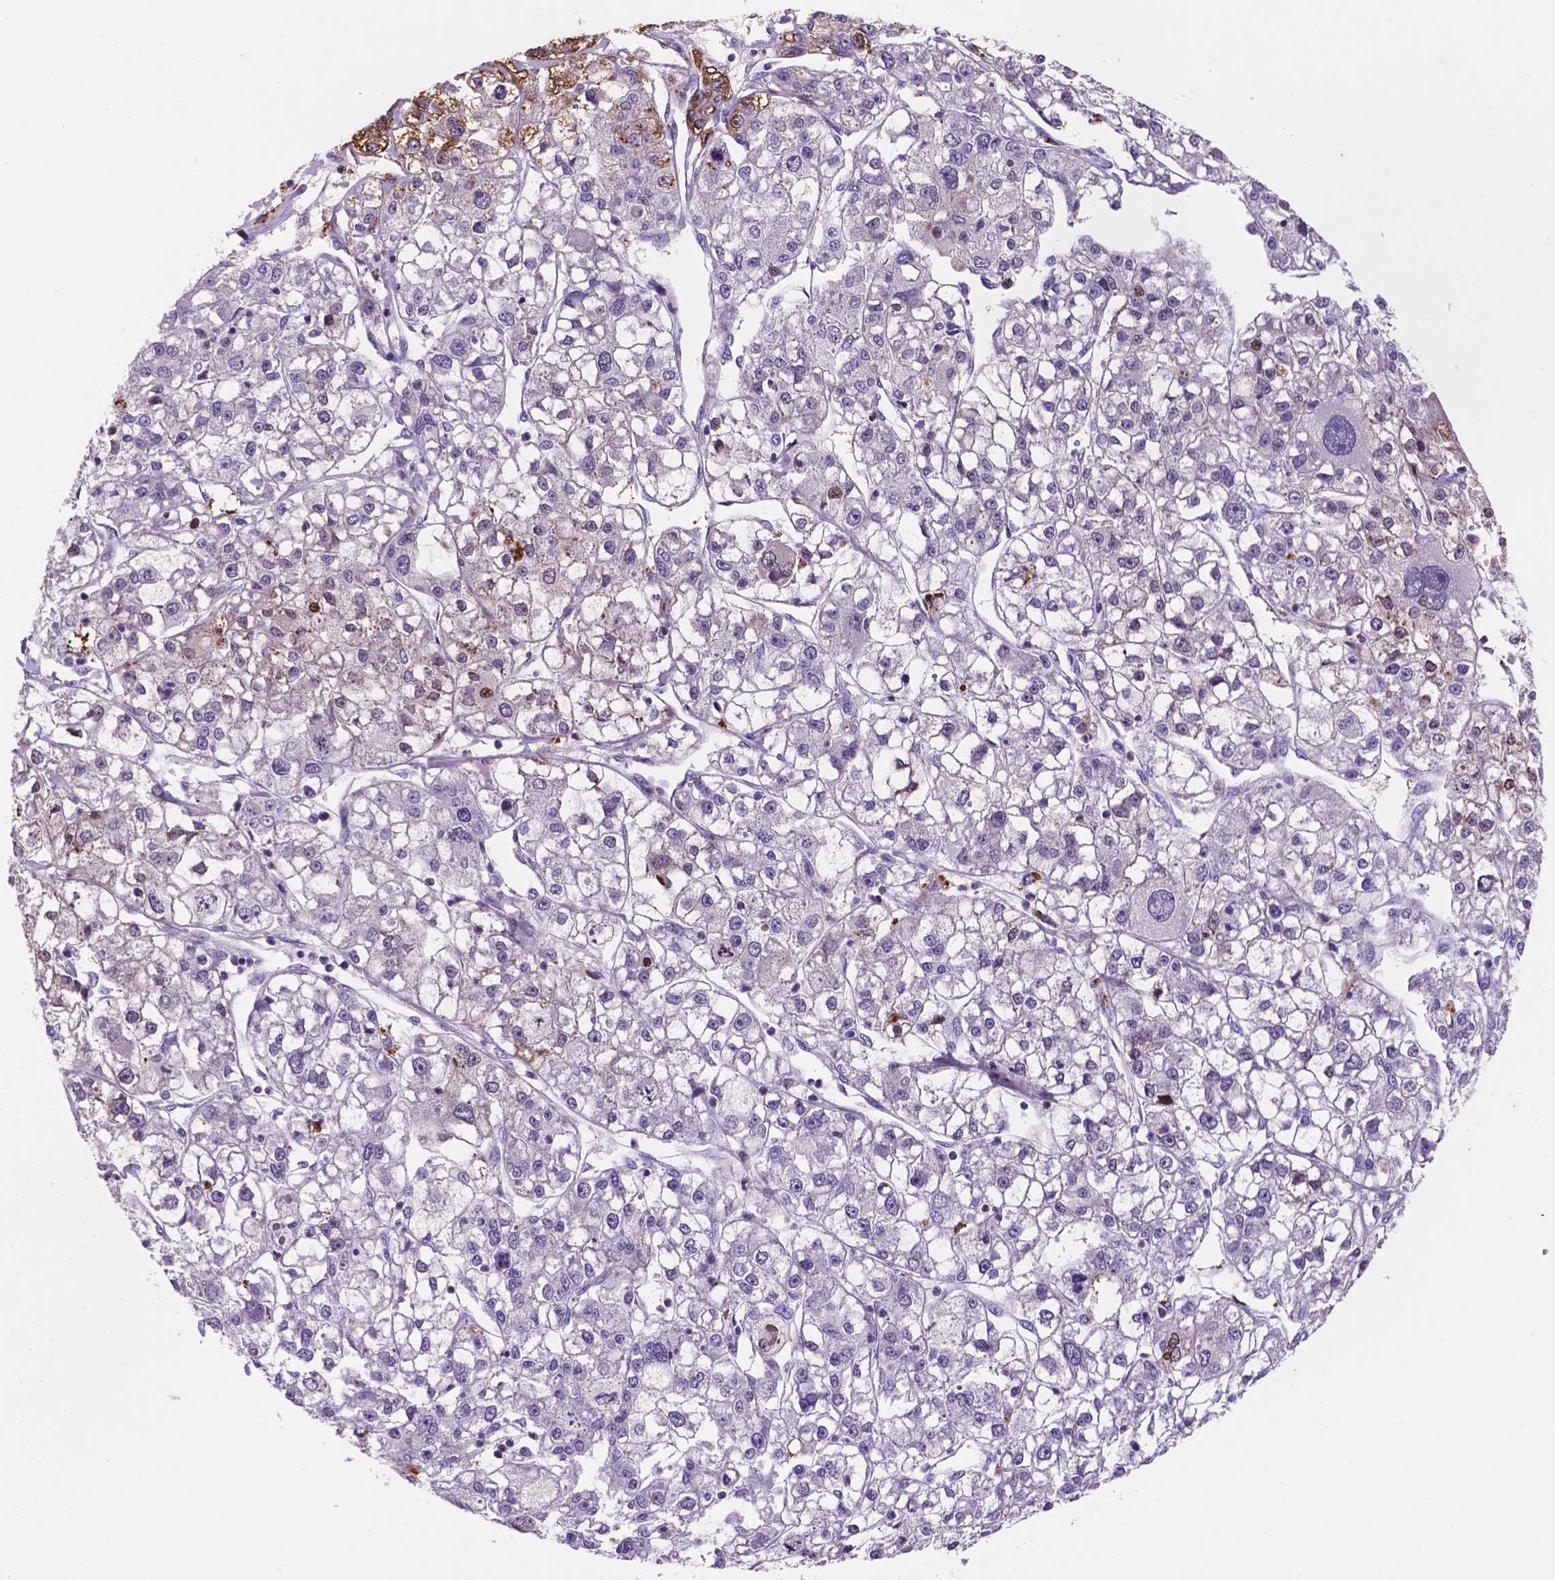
{"staining": {"intensity": "strong", "quantity": "<25%", "location": "nuclear"}, "tissue": "liver cancer", "cell_type": "Tumor cells", "image_type": "cancer", "snomed": [{"axis": "morphology", "description": "Carcinoma, Hepatocellular, NOS"}, {"axis": "topography", "description": "Liver"}], "caption": "Tumor cells display strong nuclear positivity in approximately <25% of cells in liver cancer (hepatocellular carcinoma). (DAB (3,3'-diaminobenzidine) IHC with brightfield microscopy, high magnification).", "gene": "TM4SF20", "patient": {"sex": "male", "age": 56}}